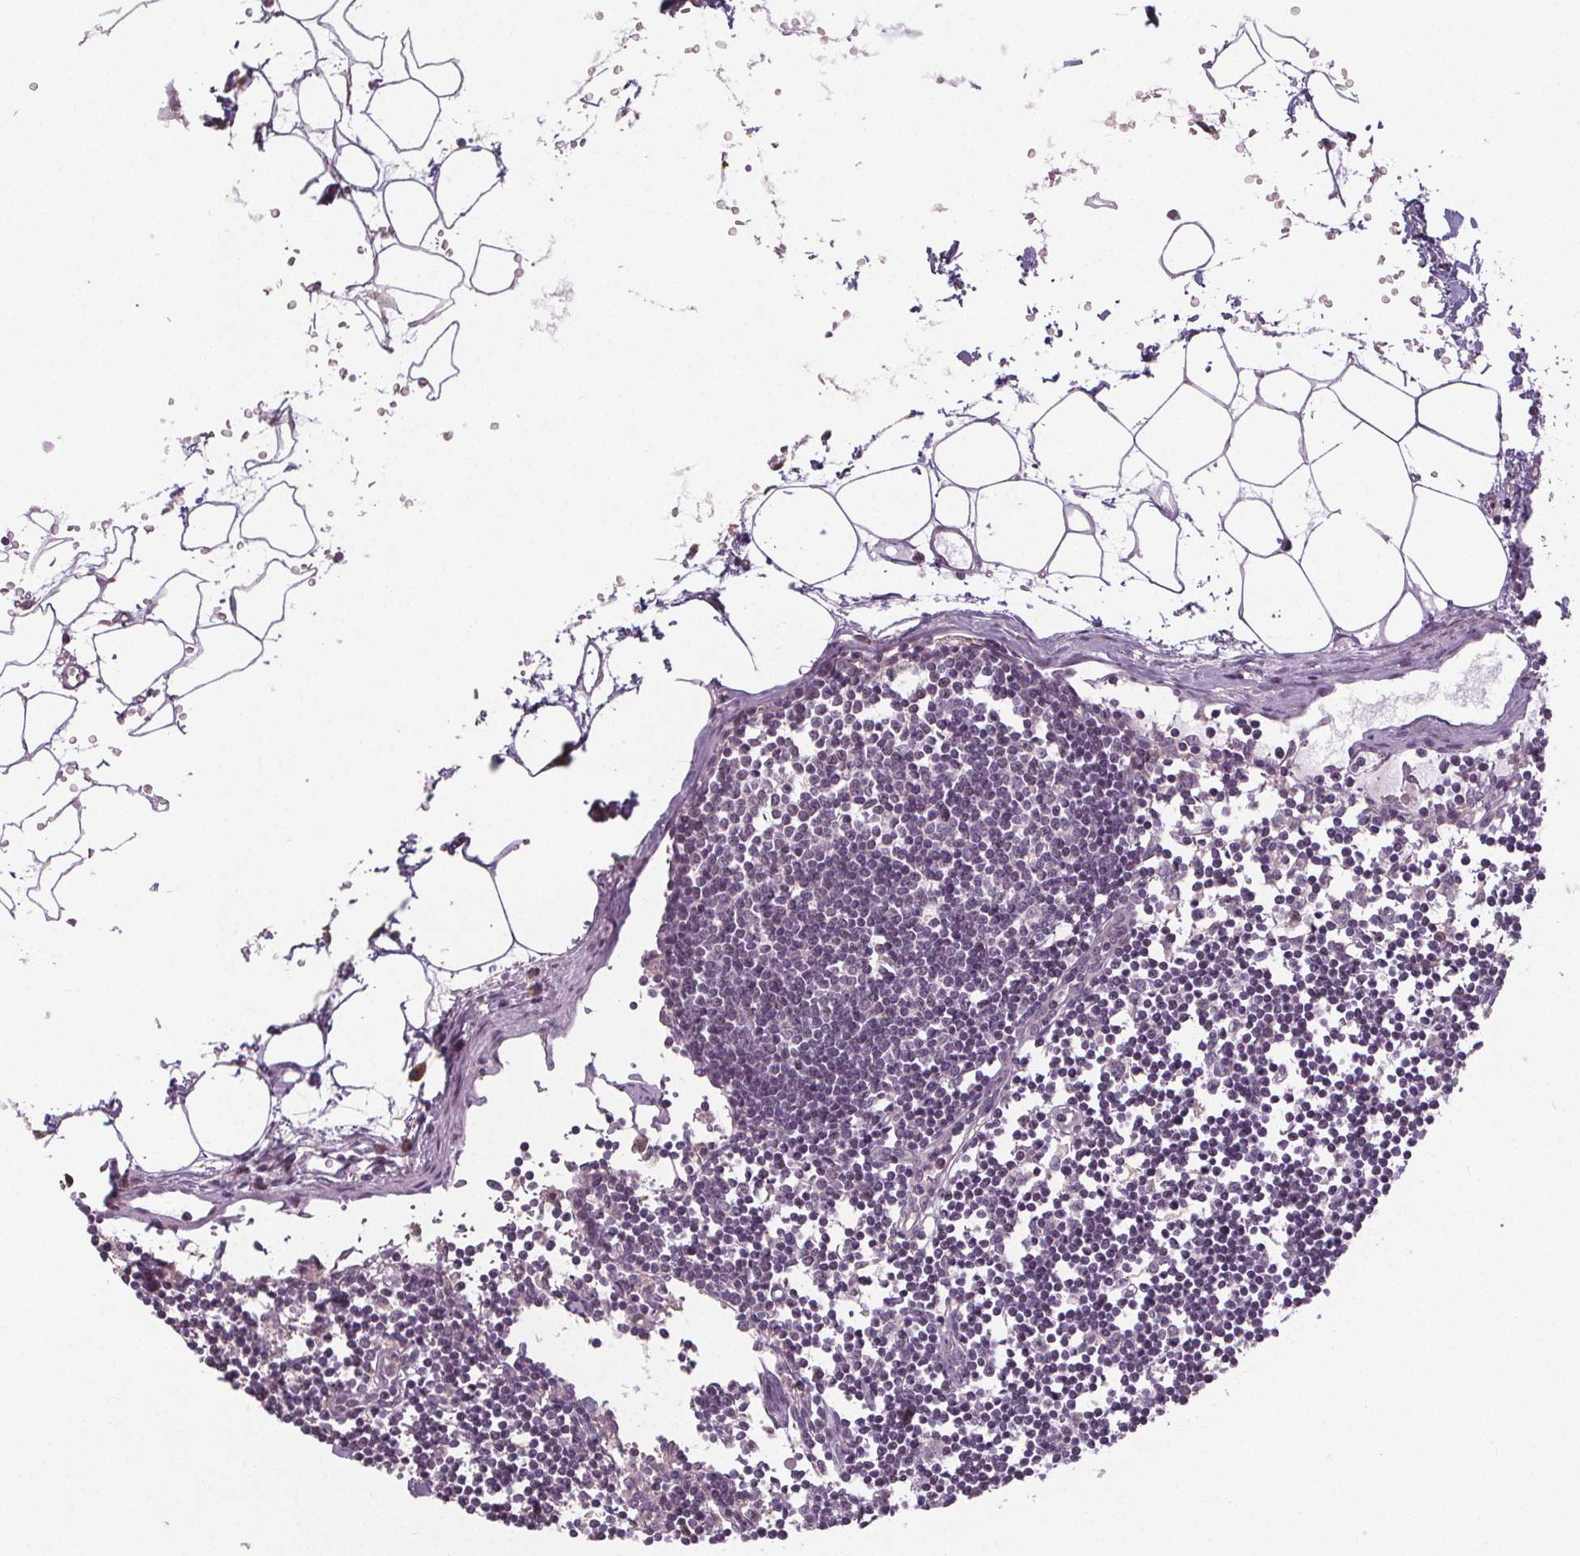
{"staining": {"intensity": "moderate", "quantity": "<25%", "location": "cytoplasmic/membranous"}, "tissue": "lymph node", "cell_type": "Germinal center cells", "image_type": "normal", "snomed": [{"axis": "morphology", "description": "Normal tissue, NOS"}, {"axis": "topography", "description": "Lymph node"}], "caption": "Immunohistochemistry (DAB) staining of normal lymph node shows moderate cytoplasmic/membranous protein positivity in approximately <25% of germinal center cells.", "gene": "SLC26A2", "patient": {"sex": "female", "age": 65}}